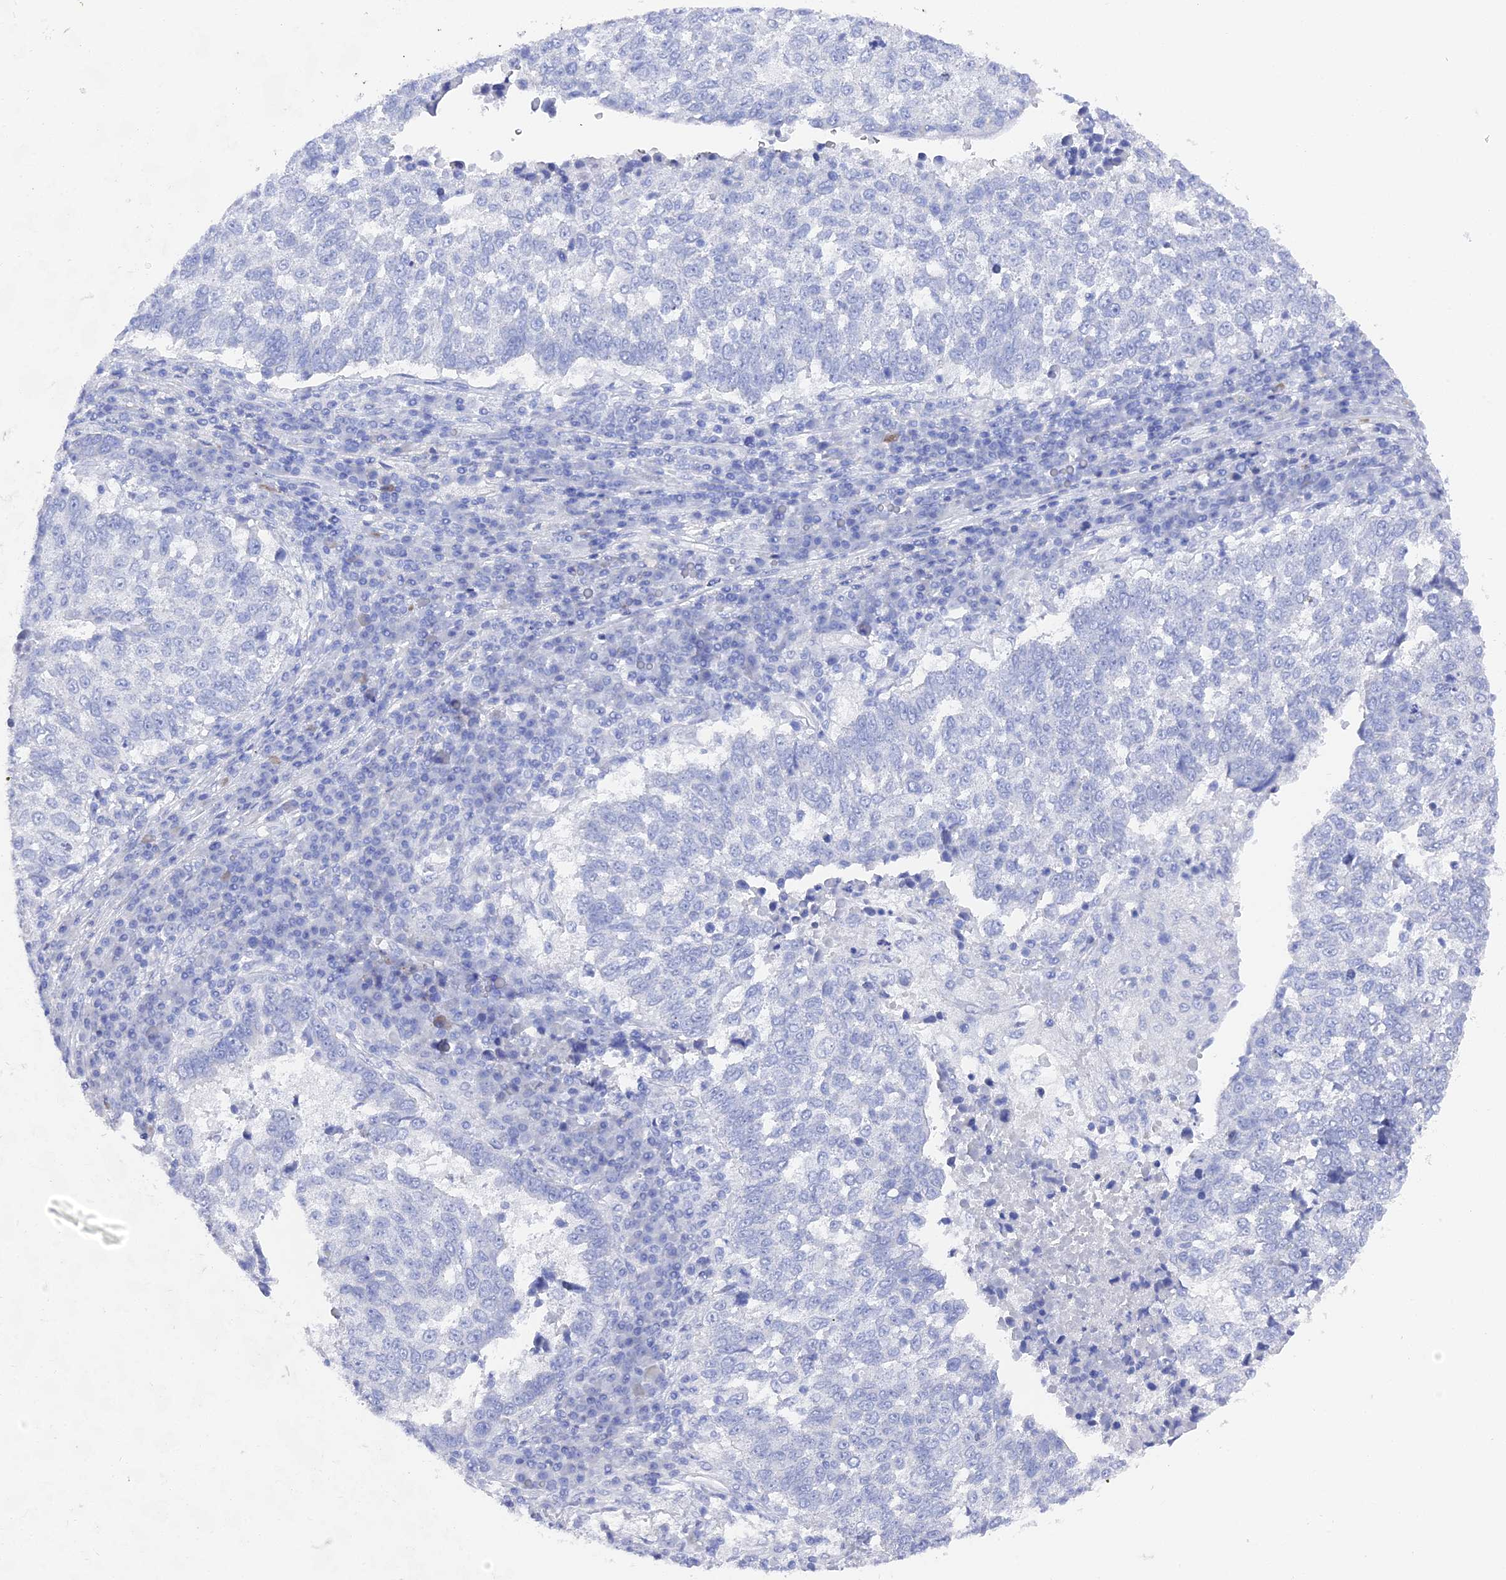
{"staining": {"intensity": "negative", "quantity": "none", "location": "none"}, "tissue": "lung cancer", "cell_type": "Tumor cells", "image_type": "cancer", "snomed": [{"axis": "morphology", "description": "Squamous cell carcinoma, NOS"}, {"axis": "topography", "description": "Lung"}], "caption": "Squamous cell carcinoma (lung) stained for a protein using immunohistochemistry displays no expression tumor cells.", "gene": "ENPP3", "patient": {"sex": "male", "age": 73}}